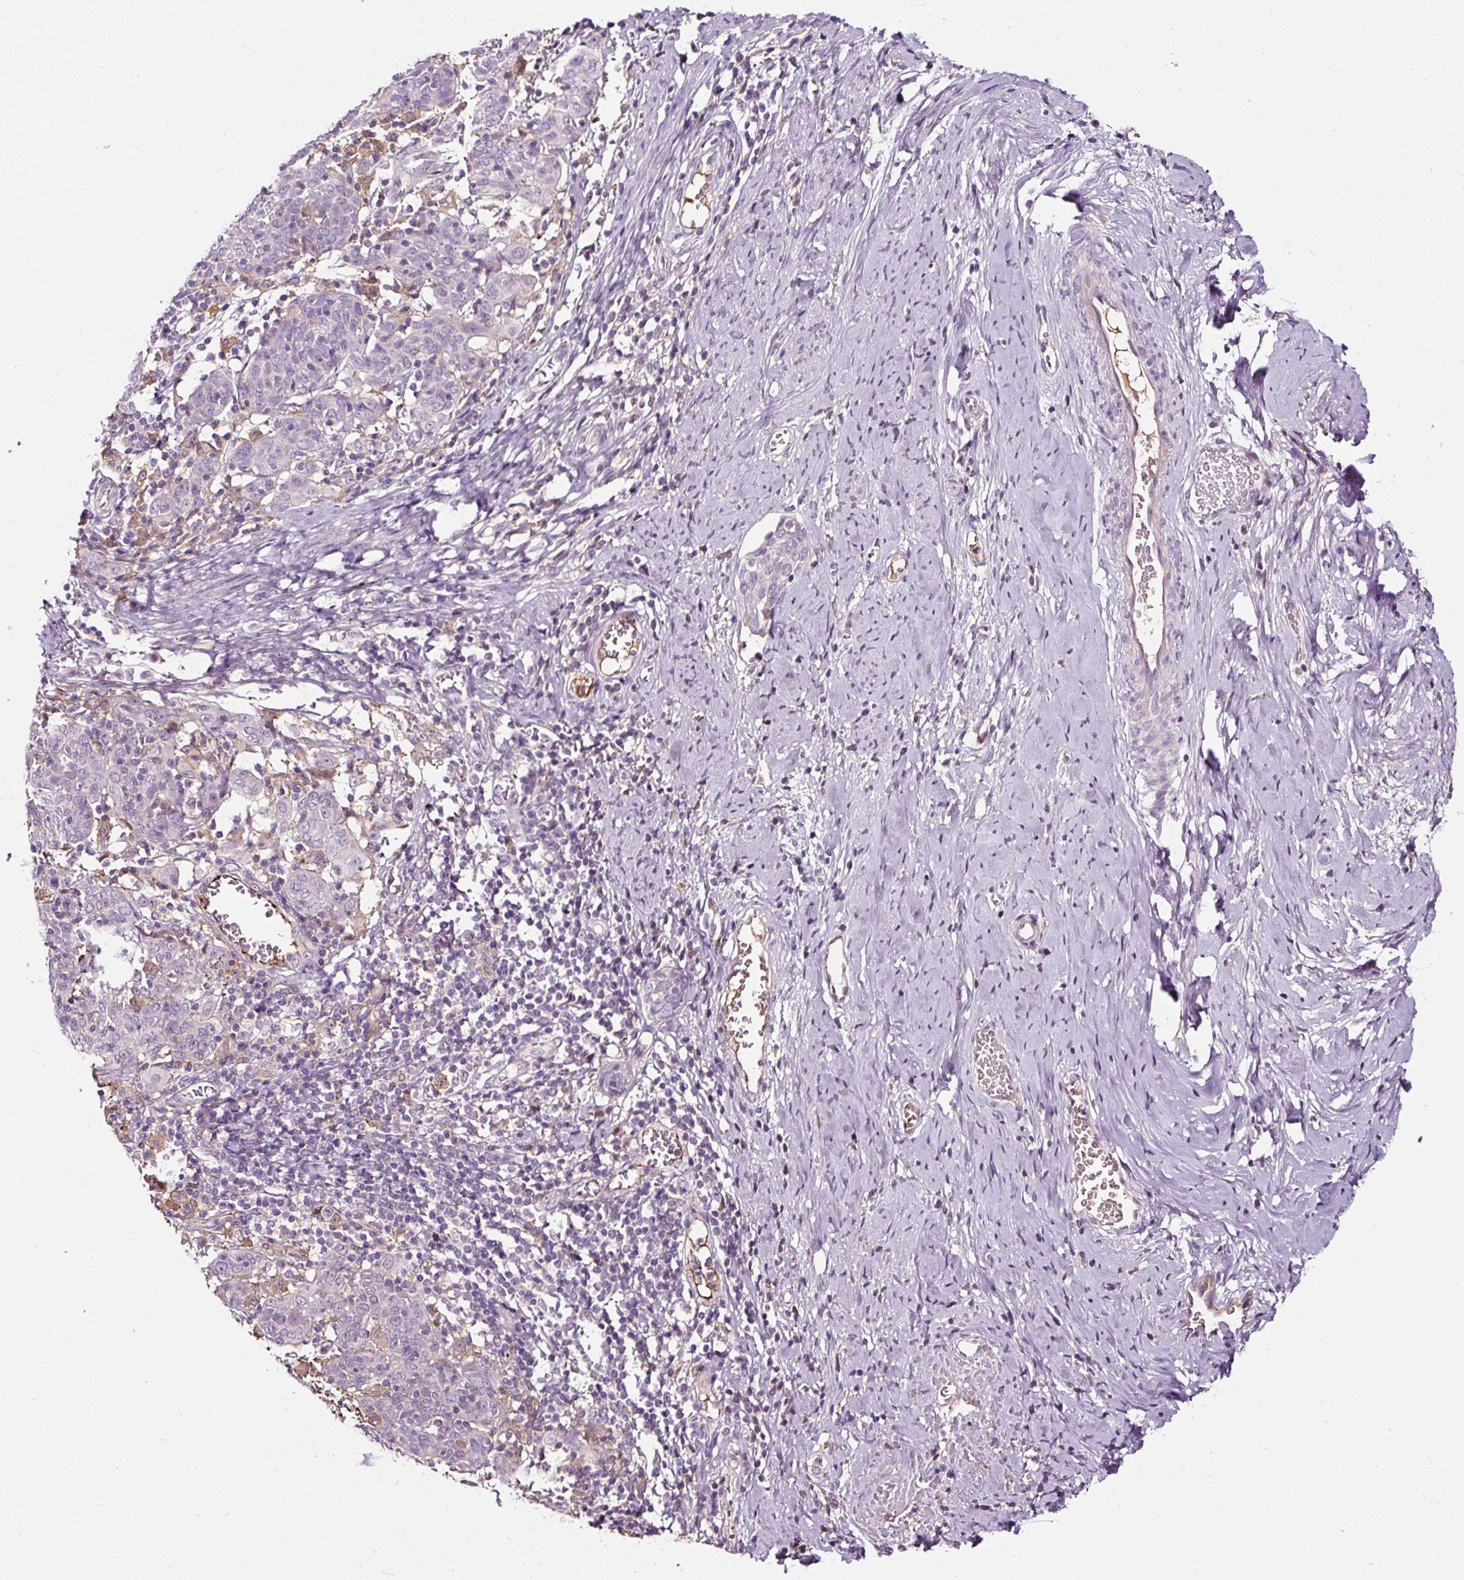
{"staining": {"intensity": "negative", "quantity": "none", "location": "none"}, "tissue": "cervical cancer", "cell_type": "Tumor cells", "image_type": "cancer", "snomed": [{"axis": "morphology", "description": "Squamous cell carcinoma, NOS"}, {"axis": "topography", "description": "Cervix"}], "caption": "This is an immunohistochemistry (IHC) micrograph of cervical cancer (squamous cell carcinoma). There is no staining in tumor cells.", "gene": "LRRC24", "patient": {"sex": "female", "age": 67}}